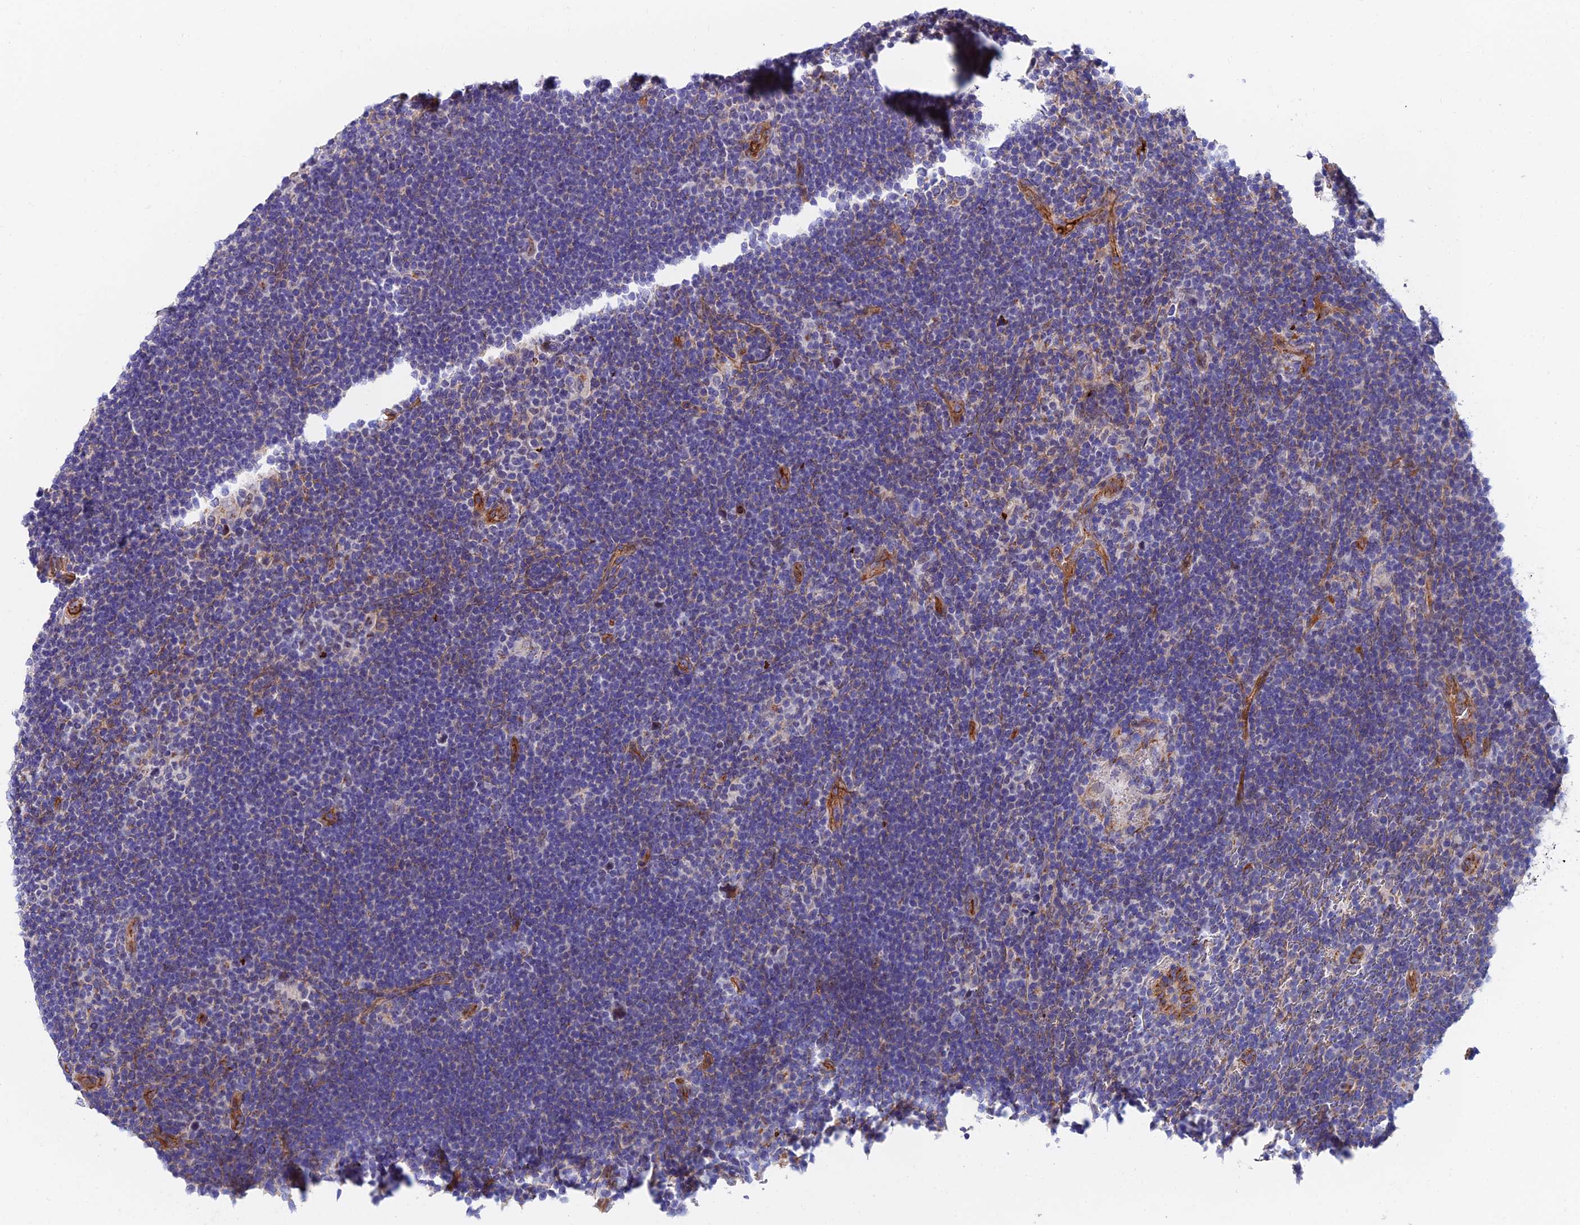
{"staining": {"intensity": "negative", "quantity": "none", "location": "none"}, "tissue": "lymphoma", "cell_type": "Tumor cells", "image_type": "cancer", "snomed": [{"axis": "morphology", "description": "Hodgkin's disease, NOS"}, {"axis": "topography", "description": "Lymph node"}], "caption": "Tumor cells show no significant protein staining in Hodgkin's disease.", "gene": "ADGRF3", "patient": {"sex": "female", "age": 57}}